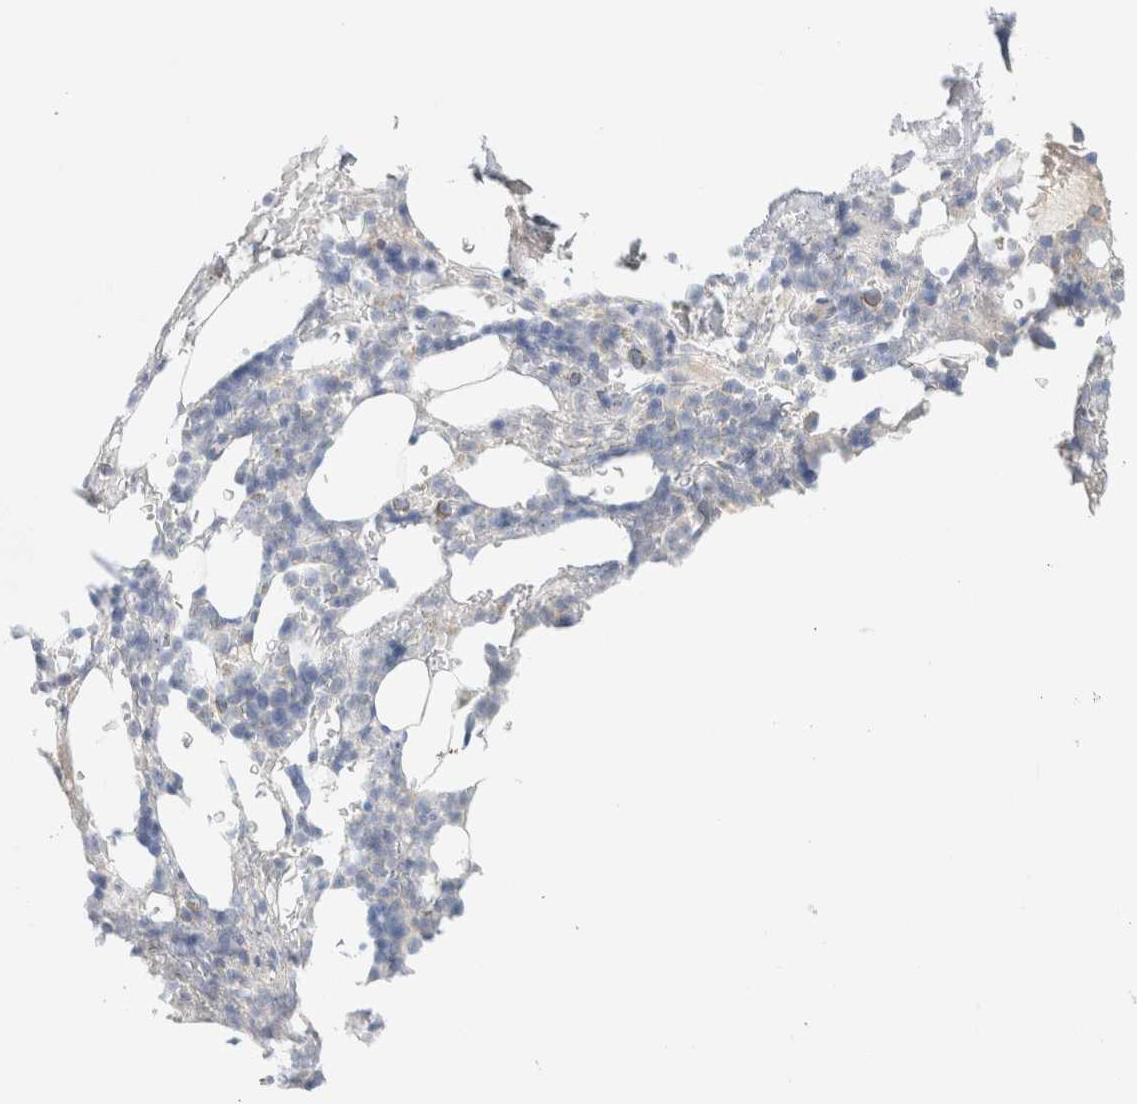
{"staining": {"intensity": "weak", "quantity": "<25%", "location": "cytoplasmic/membranous"}, "tissue": "bone marrow", "cell_type": "Hematopoietic cells", "image_type": "normal", "snomed": [{"axis": "morphology", "description": "Normal tissue, NOS"}, {"axis": "topography", "description": "Bone marrow"}], "caption": "IHC histopathology image of benign bone marrow: human bone marrow stained with DAB displays no significant protein expression in hematopoietic cells.", "gene": "HEXD", "patient": {"sex": "female", "age": 81}}